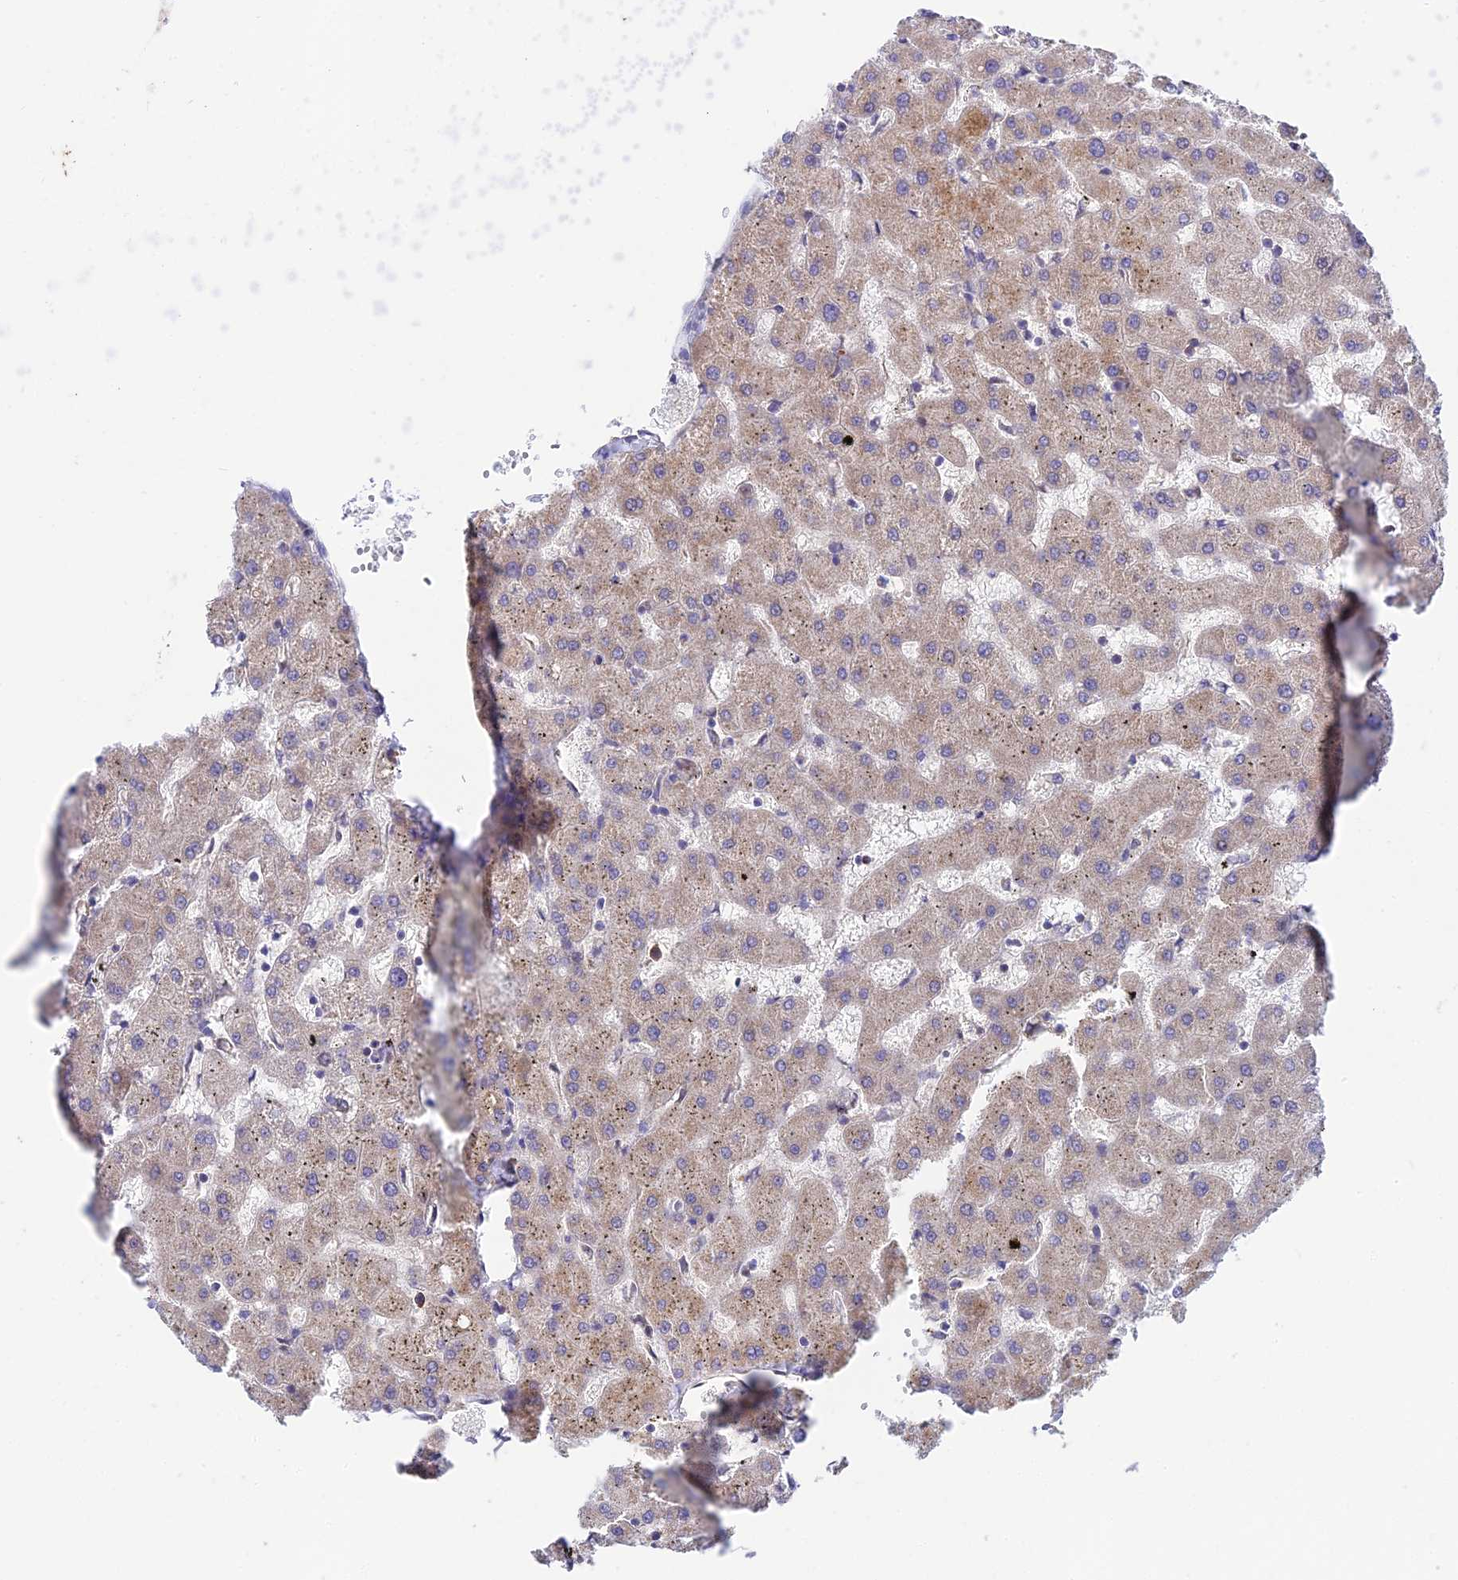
{"staining": {"intensity": "weak", "quantity": "<25%", "location": "cytoplasmic/membranous"}, "tissue": "liver", "cell_type": "Cholangiocytes", "image_type": "normal", "snomed": [{"axis": "morphology", "description": "Normal tissue, NOS"}, {"axis": "topography", "description": "Liver"}], "caption": "The micrograph reveals no significant expression in cholangiocytes of liver.", "gene": "TRIM40", "patient": {"sex": "female", "age": 63}}